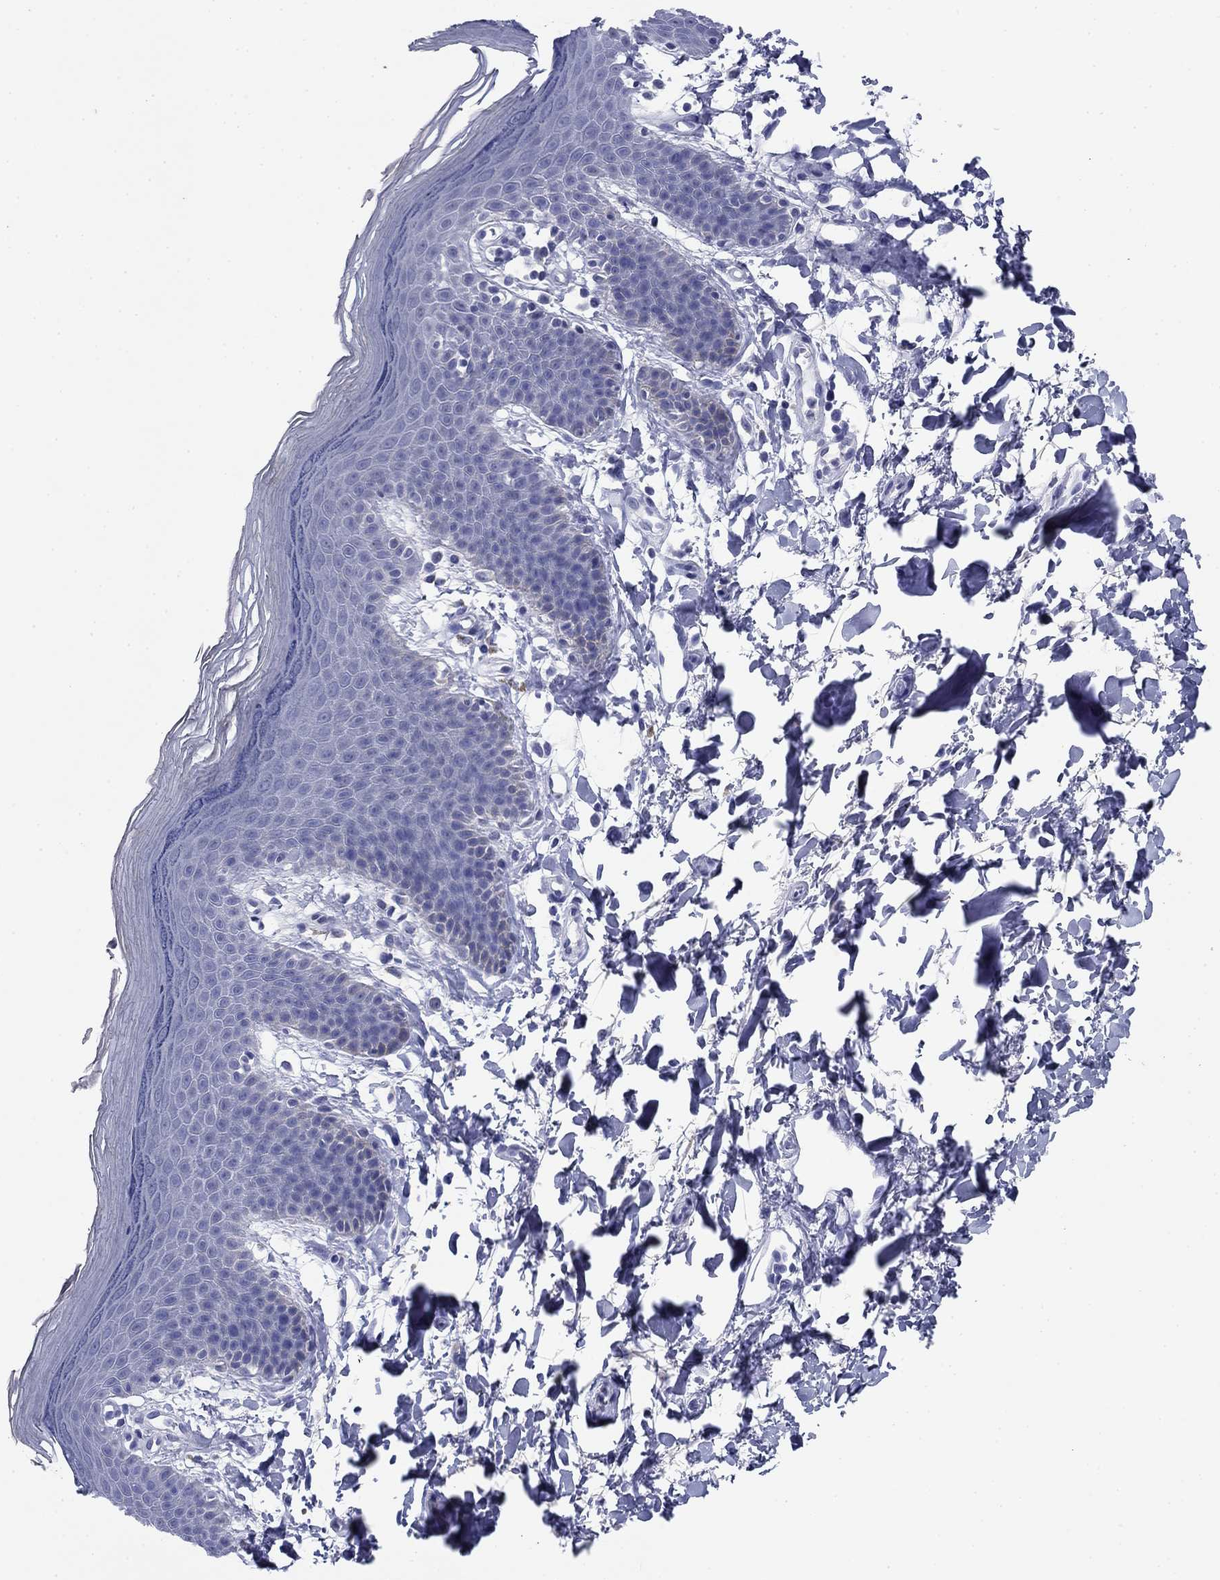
{"staining": {"intensity": "negative", "quantity": "none", "location": "none"}, "tissue": "skin", "cell_type": "Epidermal cells", "image_type": "normal", "snomed": [{"axis": "morphology", "description": "Normal tissue, NOS"}, {"axis": "topography", "description": "Anal"}], "caption": "The image exhibits no staining of epidermal cells in normal skin. (DAB IHC visualized using brightfield microscopy, high magnification).", "gene": "KCNH1", "patient": {"sex": "male", "age": 53}}